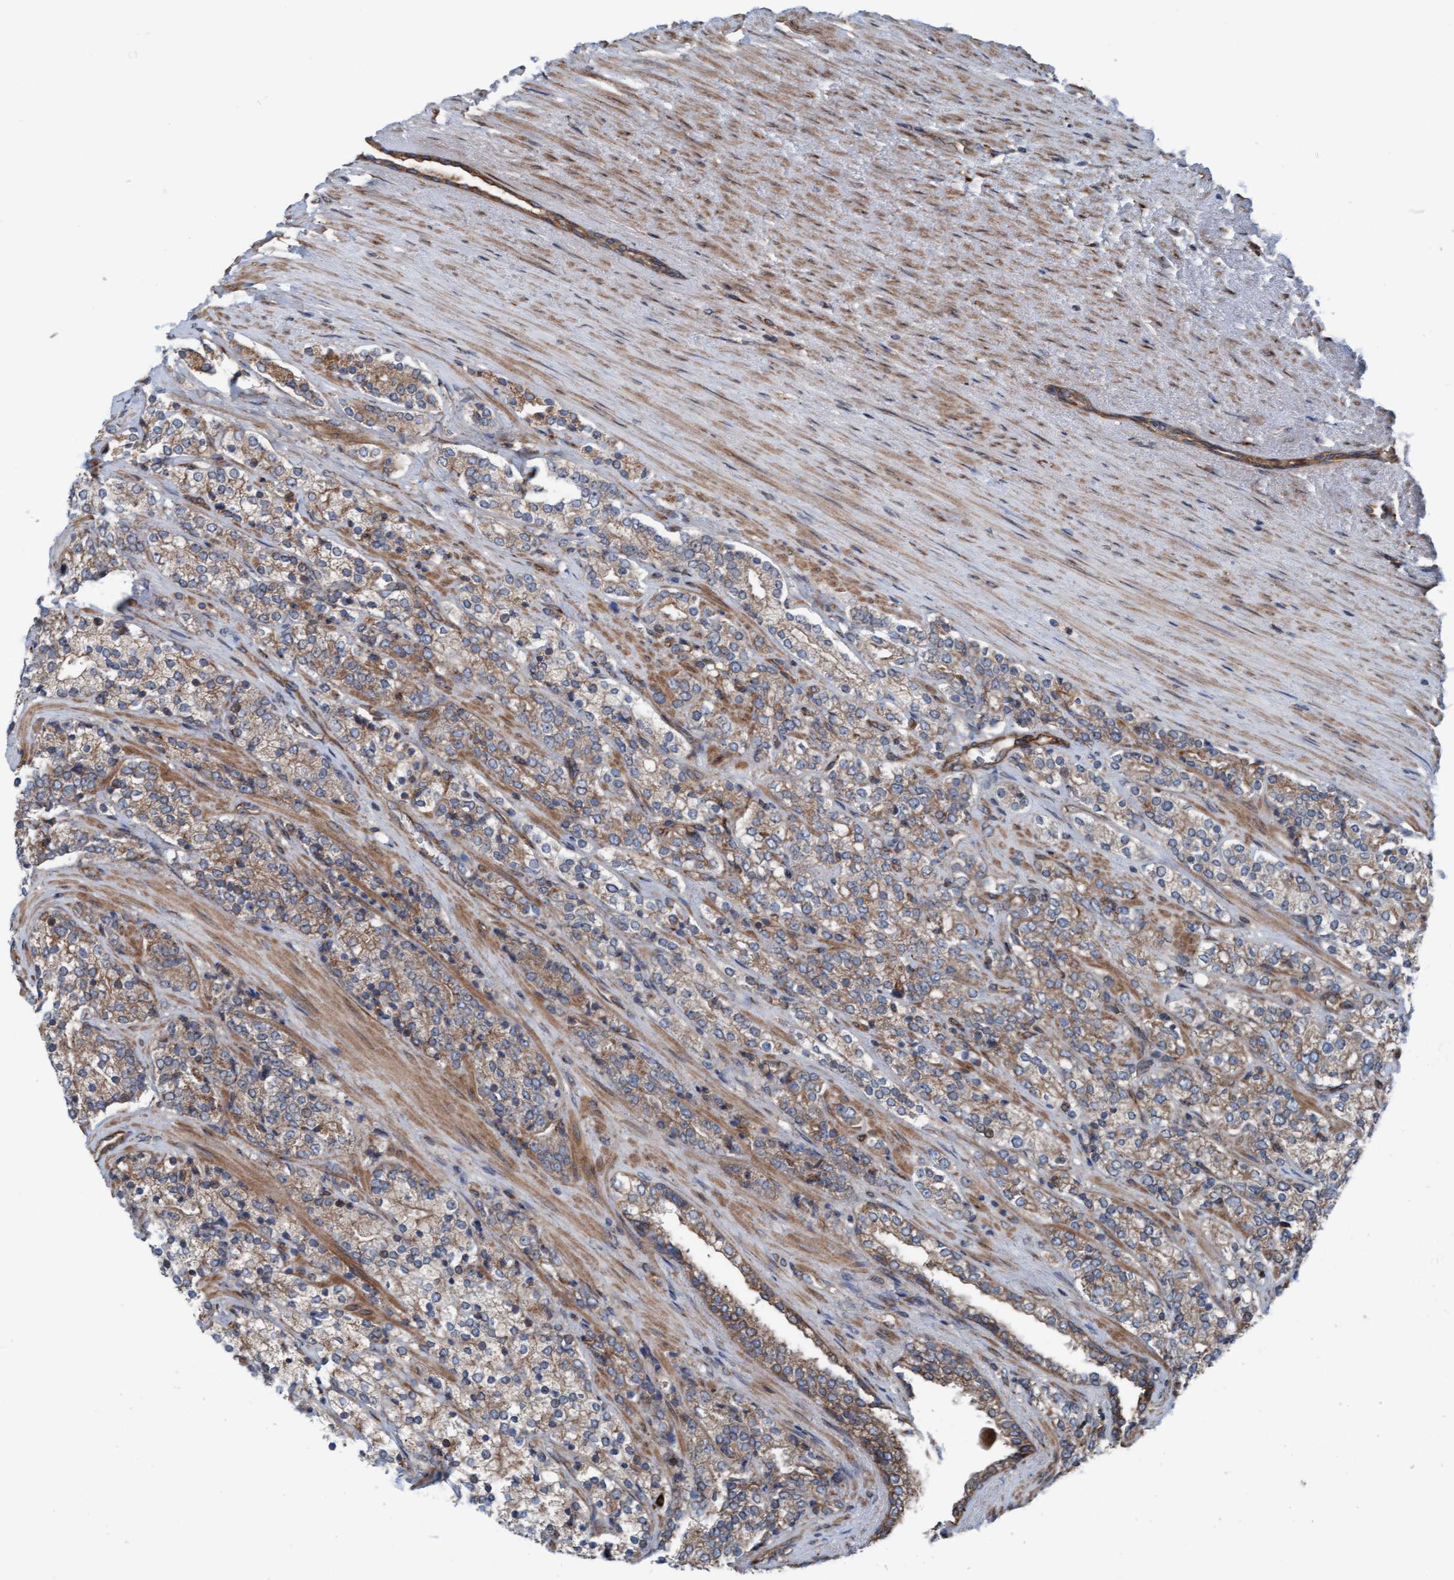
{"staining": {"intensity": "weak", "quantity": ">75%", "location": "cytoplasmic/membranous"}, "tissue": "prostate cancer", "cell_type": "Tumor cells", "image_type": "cancer", "snomed": [{"axis": "morphology", "description": "Adenocarcinoma, High grade"}, {"axis": "topography", "description": "Prostate"}], "caption": "Prostate cancer (adenocarcinoma (high-grade)) stained with DAB immunohistochemistry (IHC) exhibits low levels of weak cytoplasmic/membranous staining in about >75% of tumor cells. (DAB IHC with brightfield microscopy, high magnification).", "gene": "RAP1GAP2", "patient": {"sex": "male", "age": 71}}